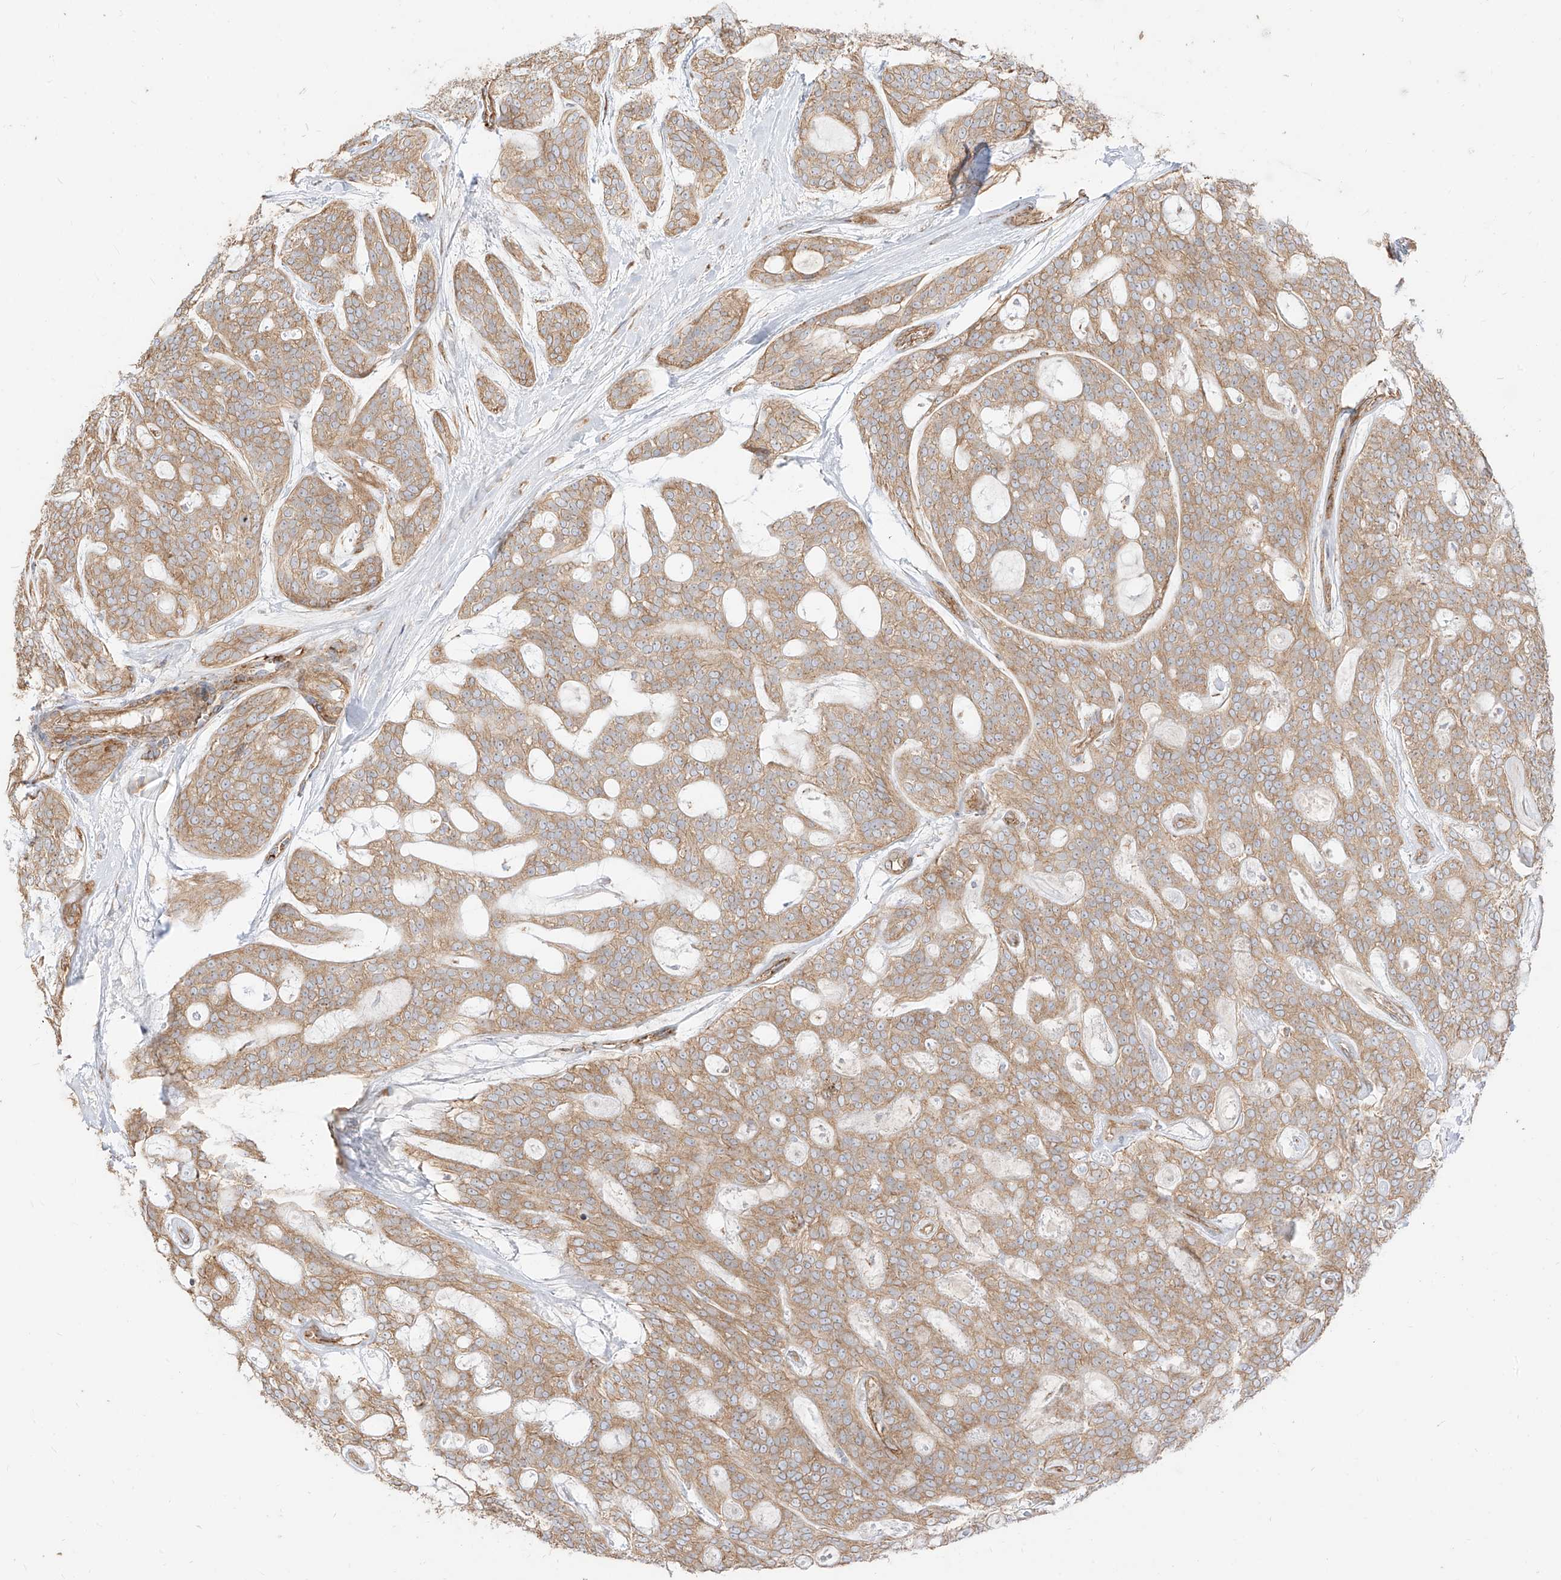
{"staining": {"intensity": "weak", "quantity": ">75%", "location": "cytoplasmic/membranous"}, "tissue": "head and neck cancer", "cell_type": "Tumor cells", "image_type": "cancer", "snomed": [{"axis": "morphology", "description": "Adenocarcinoma, NOS"}, {"axis": "topography", "description": "Head-Neck"}], "caption": "This is a histology image of immunohistochemistry (IHC) staining of adenocarcinoma (head and neck), which shows weak positivity in the cytoplasmic/membranous of tumor cells.", "gene": "PLCL1", "patient": {"sex": "male", "age": 66}}